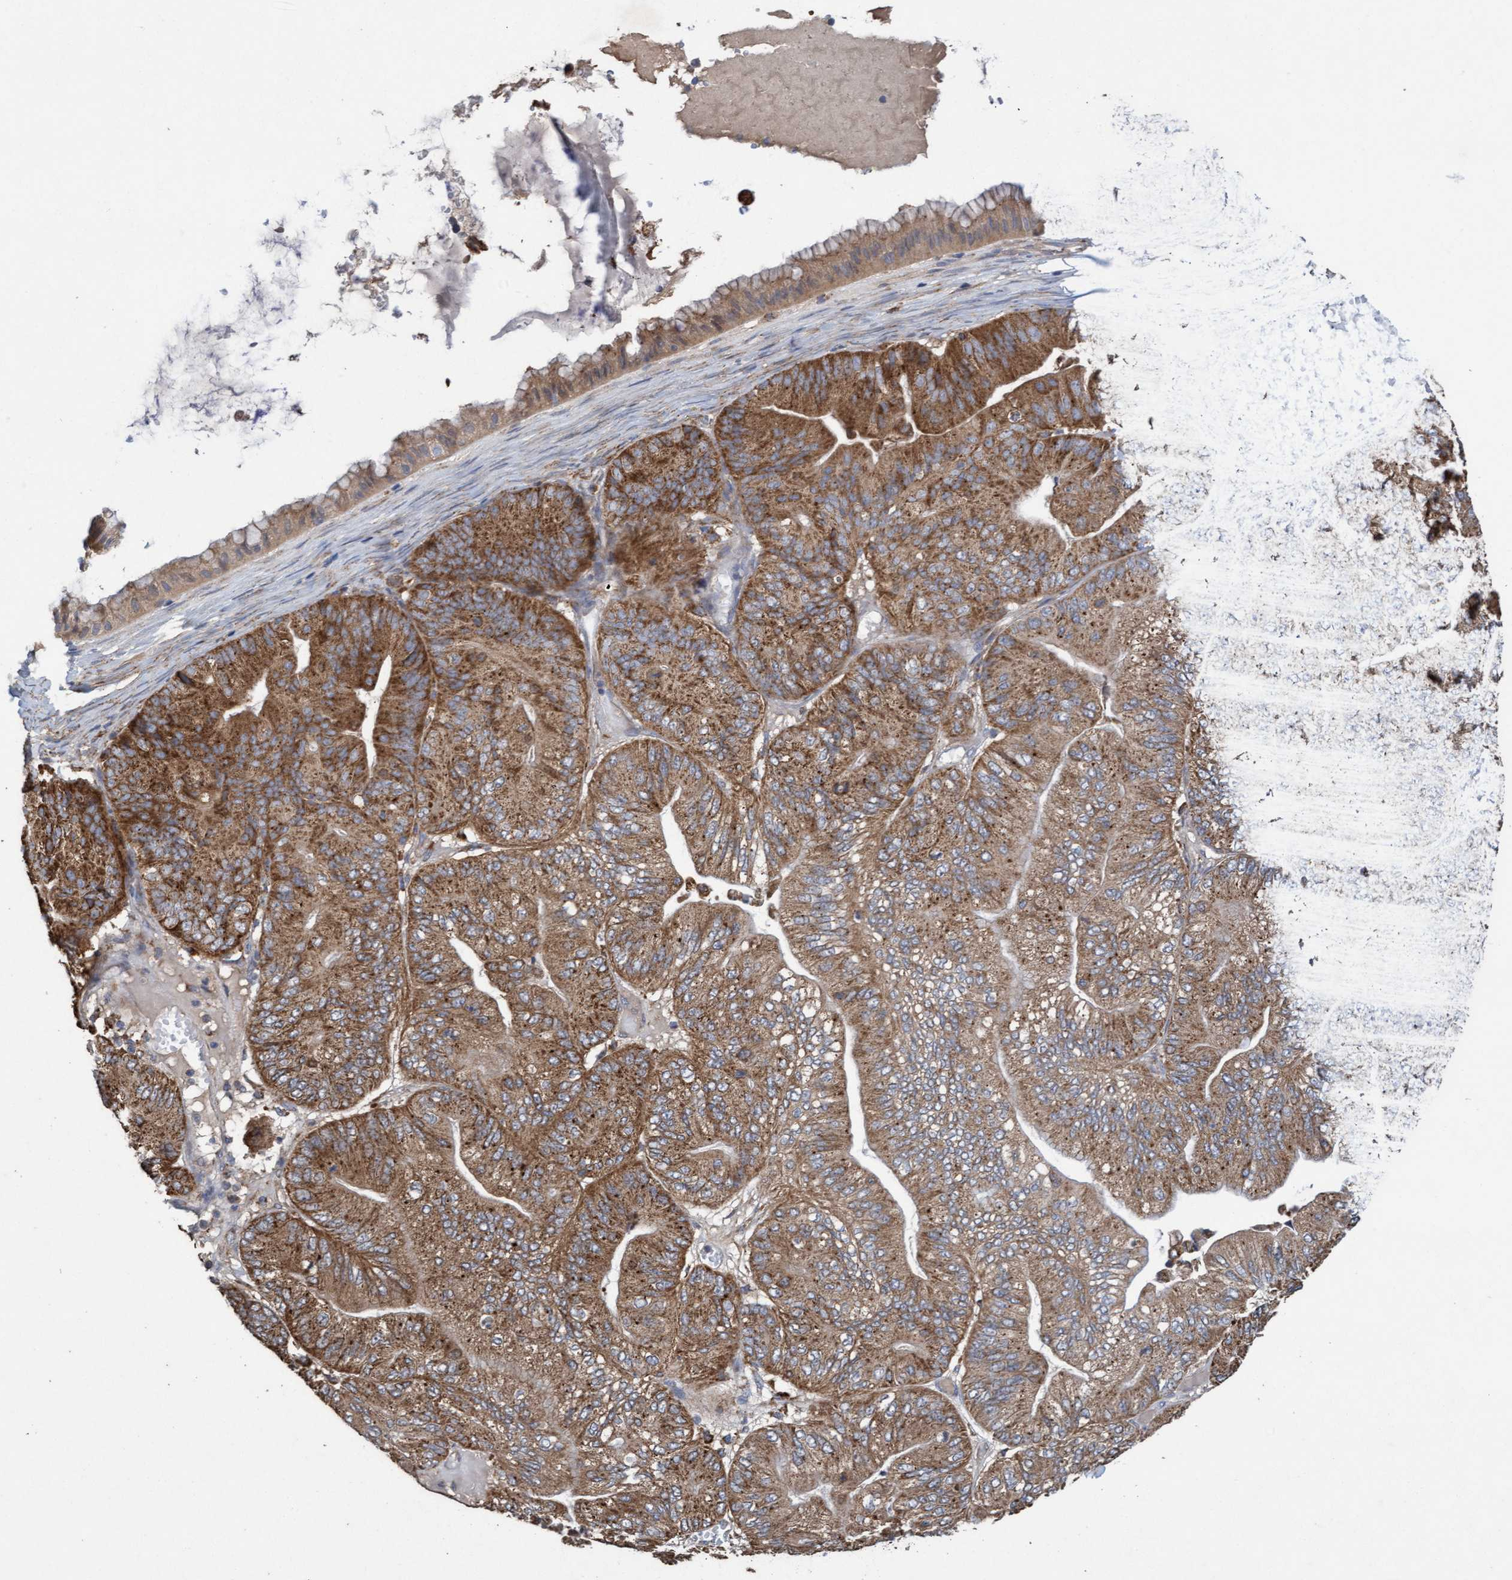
{"staining": {"intensity": "moderate", "quantity": ">75%", "location": "cytoplasmic/membranous"}, "tissue": "ovarian cancer", "cell_type": "Tumor cells", "image_type": "cancer", "snomed": [{"axis": "morphology", "description": "Cystadenocarcinoma, mucinous, NOS"}, {"axis": "topography", "description": "Ovary"}], "caption": "Immunohistochemistry (DAB (3,3'-diaminobenzidine)) staining of human ovarian mucinous cystadenocarcinoma exhibits moderate cytoplasmic/membranous protein positivity in about >75% of tumor cells.", "gene": "ATPAF2", "patient": {"sex": "female", "age": 61}}